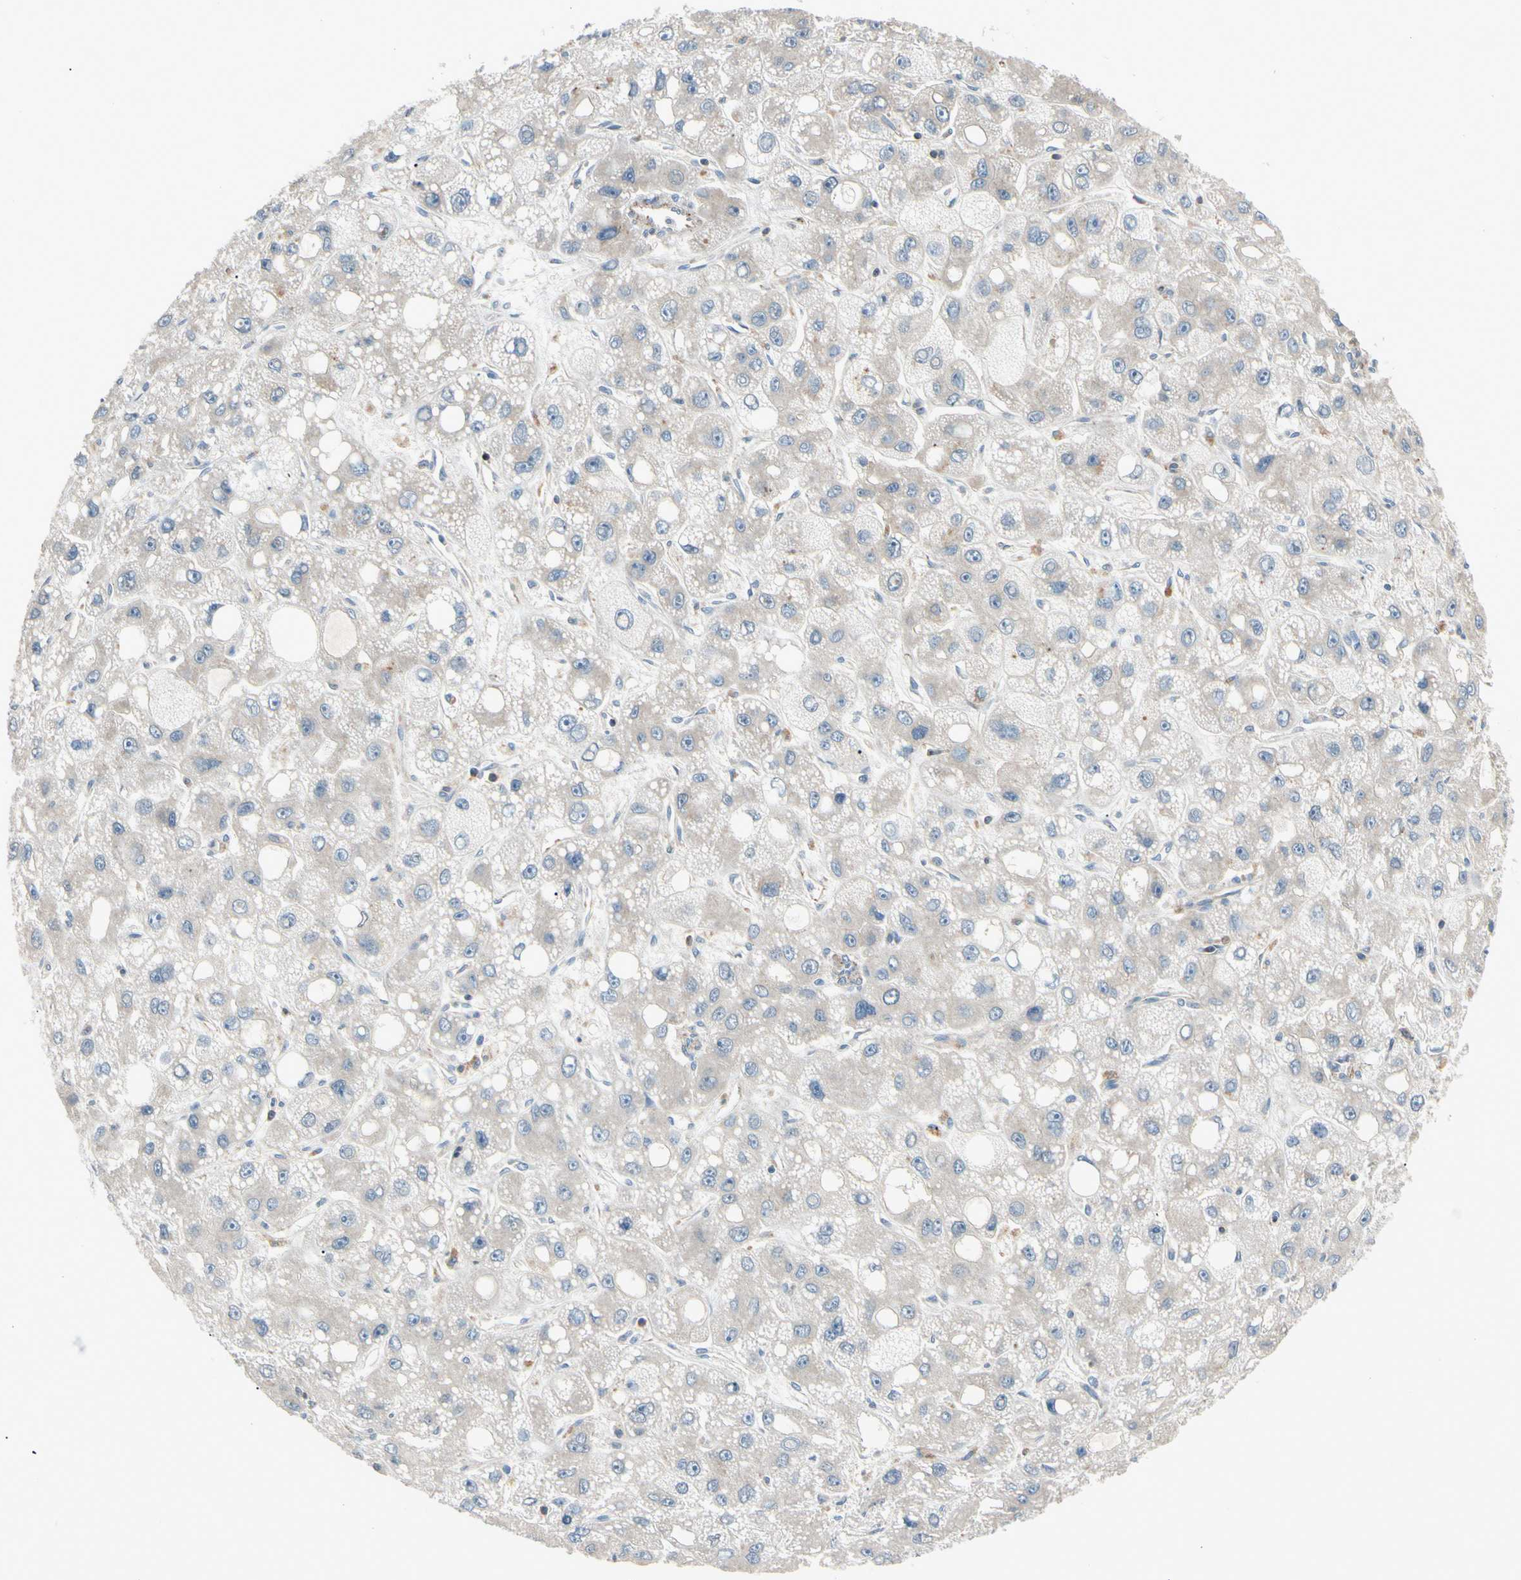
{"staining": {"intensity": "weak", "quantity": ">75%", "location": "cytoplasmic/membranous"}, "tissue": "liver cancer", "cell_type": "Tumor cells", "image_type": "cancer", "snomed": [{"axis": "morphology", "description": "Carcinoma, Hepatocellular, NOS"}, {"axis": "topography", "description": "Liver"}], "caption": "Immunohistochemistry (IHC) of liver cancer (hepatocellular carcinoma) reveals low levels of weak cytoplasmic/membranous expression in about >75% of tumor cells.", "gene": "CDH6", "patient": {"sex": "male", "age": 55}}